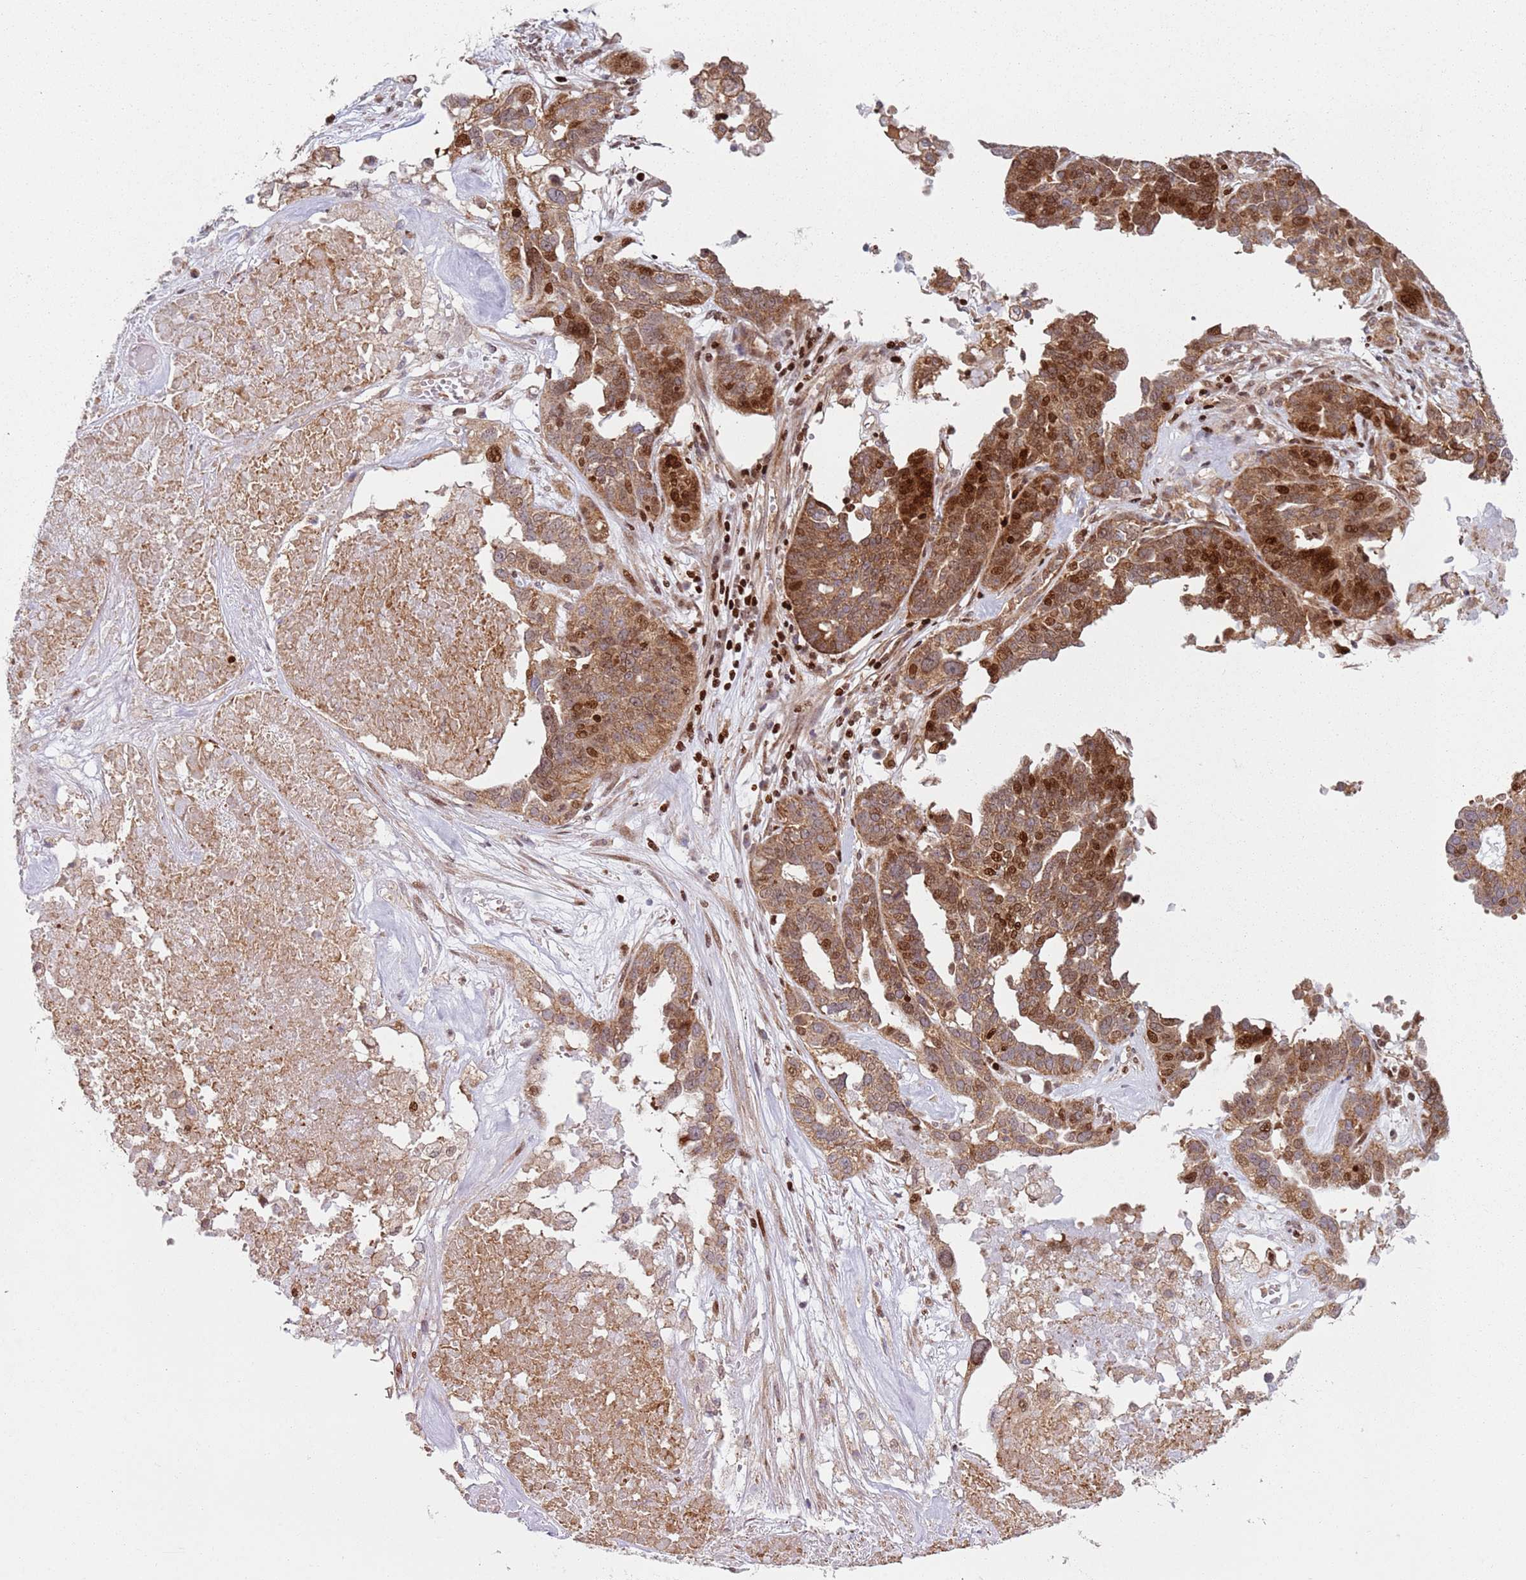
{"staining": {"intensity": "moderate", "quantity": ">75%", "location": "cytoplasmic/membranous,nuclear"}, "tissue": "ovarian cancer", "cell_type": "Tumor cells", "image_type": "cancer", "snomed": [{"axis": "morphology", "description": "Cystadenocarcinoma, serous, NOS"}, {"axis": "topography", "description": "Ovary"}], "caption": "Ovarian cancer was stained to show a protein in brown. There is medium levels of moderate cytoplasmic/membranous and nuclear positivity in approximately >75% of tumor cells. (brown staining indicates protein expression, while blue staining denotes nuclei).", "gene": "HNRNPLL", "patient": {"sex": "female", "age": 59}}